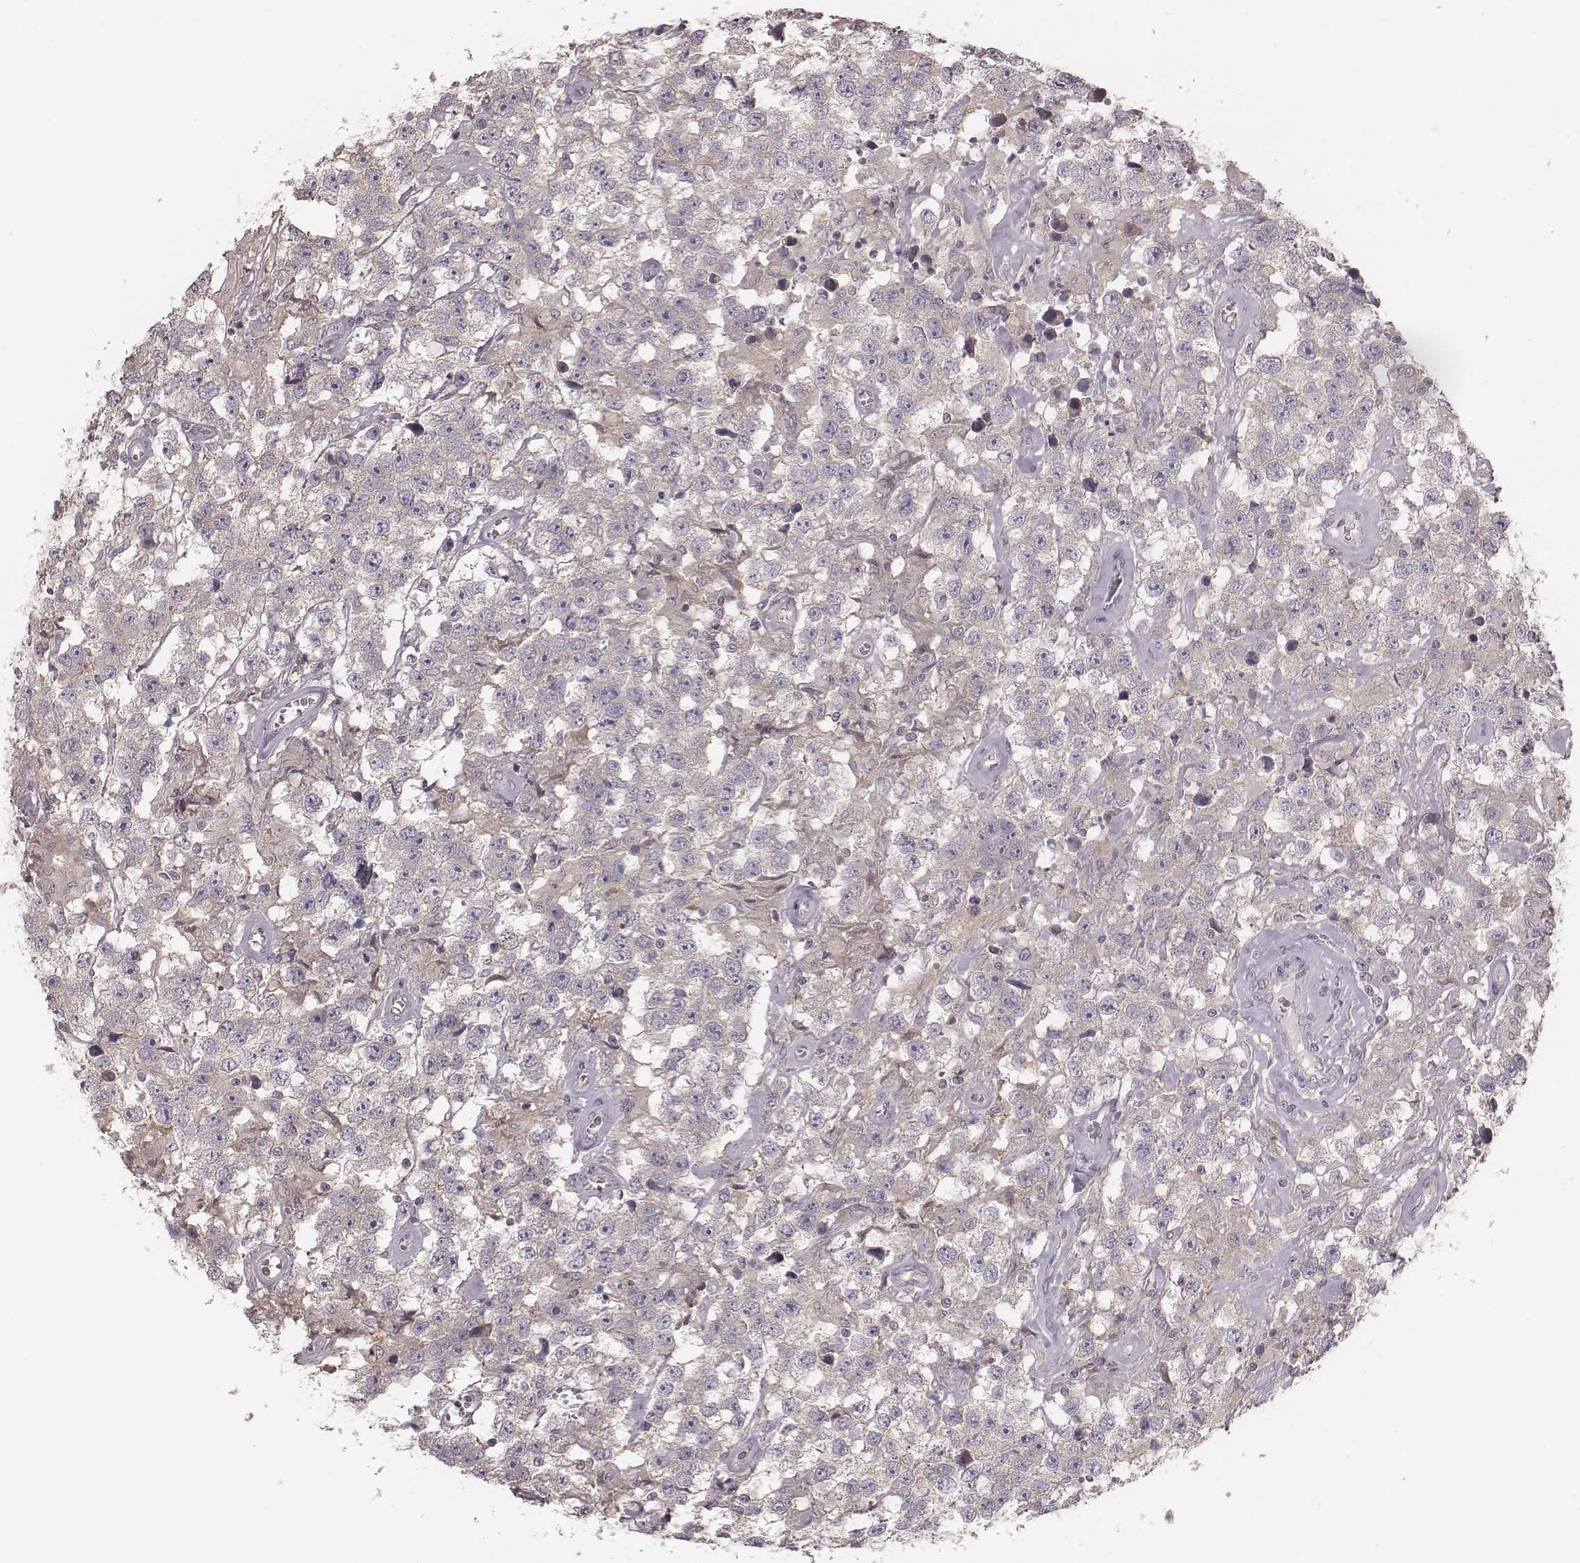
{"staining": {"intensity": "weak", "quantity": ">75%", "location": "cytoplasmic/membranous"}, "tissue": "testis cancer", "cell_type": "Tumor cells", "image_type": "cancer", "snomed": [{"axis": "morphology", "description": "Seminoma, NOS"}, {"axis": "topography", "description": "Testis"}], "caption": "About >75% of tumor cells in testis seminoma demonstrate weak cytoplasmic/membranous protein expression as visualized by brown immunohistochemical staining.", "gene": "TDRD5", "patient": {"sex": "male", "age": 43}}